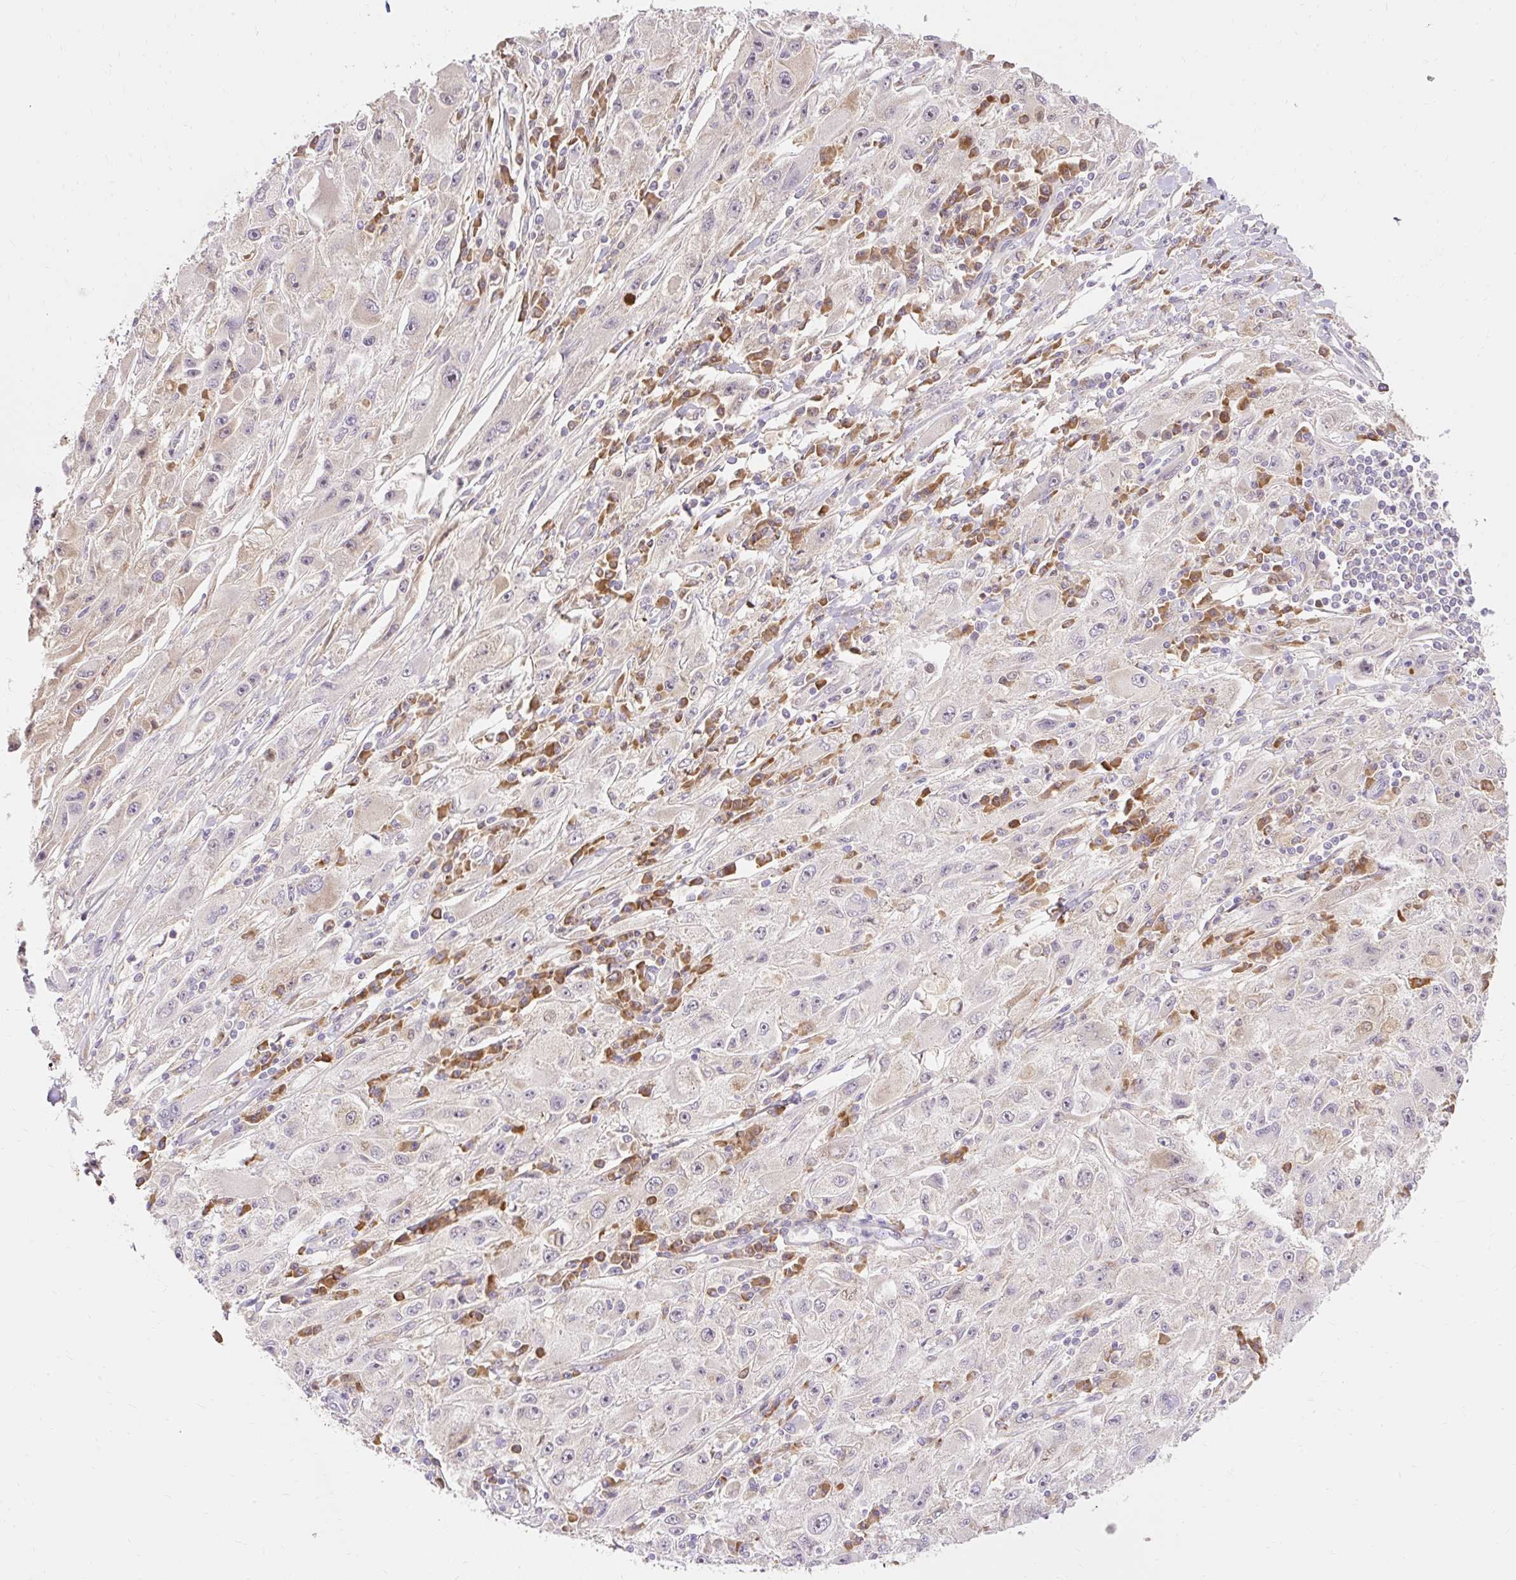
{"staining": {"intensity": "negative", "quantity": "none", "location": "none"}, "tissue": "melanoma", "cell_type": "Tumor cells", "image_type": "cancer", "snomed": [{"axis": "morphology", "description": "Malignant melanoma, Metastatic site"}, {"axis": "topography", "description": "Skin"}], "caption": "Immunohistochemistry image of melanoma stained for a protein (brown), which reveals no expression in tumor cells.", "gene": "SEC63", "patient": {"sex": "male", "age": 53}}